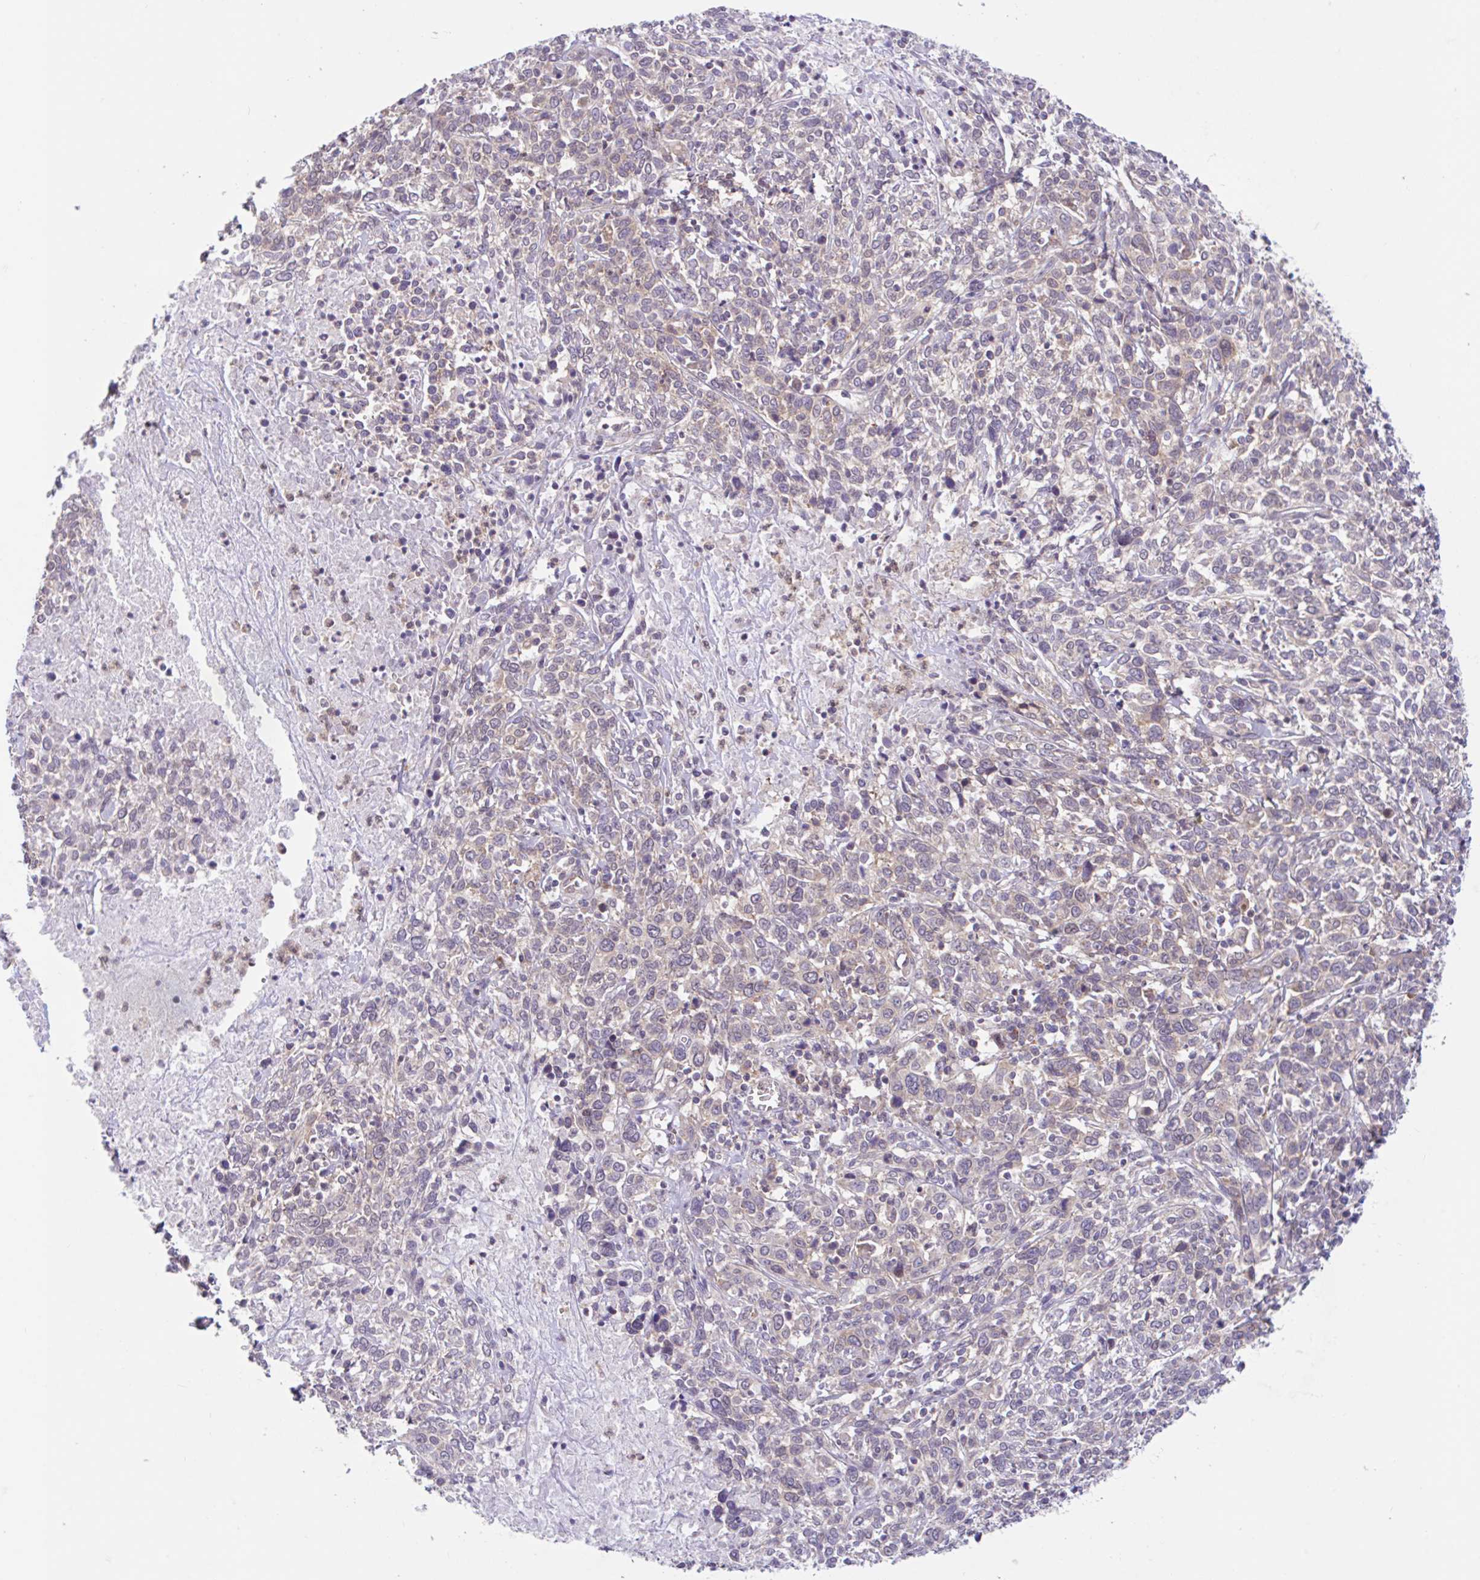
{"staining": {"intensity": "weak", "quantity": "25%-75%", "location": "cytoplasmic/membranous"}, "tissue": "cervical cancer", "cell_type": "Tumor cells", "image_type": "cancer", "snomed": [{"axis": "morphology", "description": "Squamous cell carcinoma, NOS"}, {"axis": "topography", "description": "Cervix"}], "caption": "Immunohistochemistry staining of squamous cell carcinoma (cervical), which exhibits low levels of weak cytoplasmic/membranous staining in approximately 25%-75% of tumor cells indicating weak cytoplasmic/membranous protein staining. The staining was performed using DAB (3,3'-diaminobenzidine) (brown) for protein detection and nuclei were counterstained in hematoxylin (blue).", "gene": "RALBP1", "patient": {"sex": "female", "age": 46}}